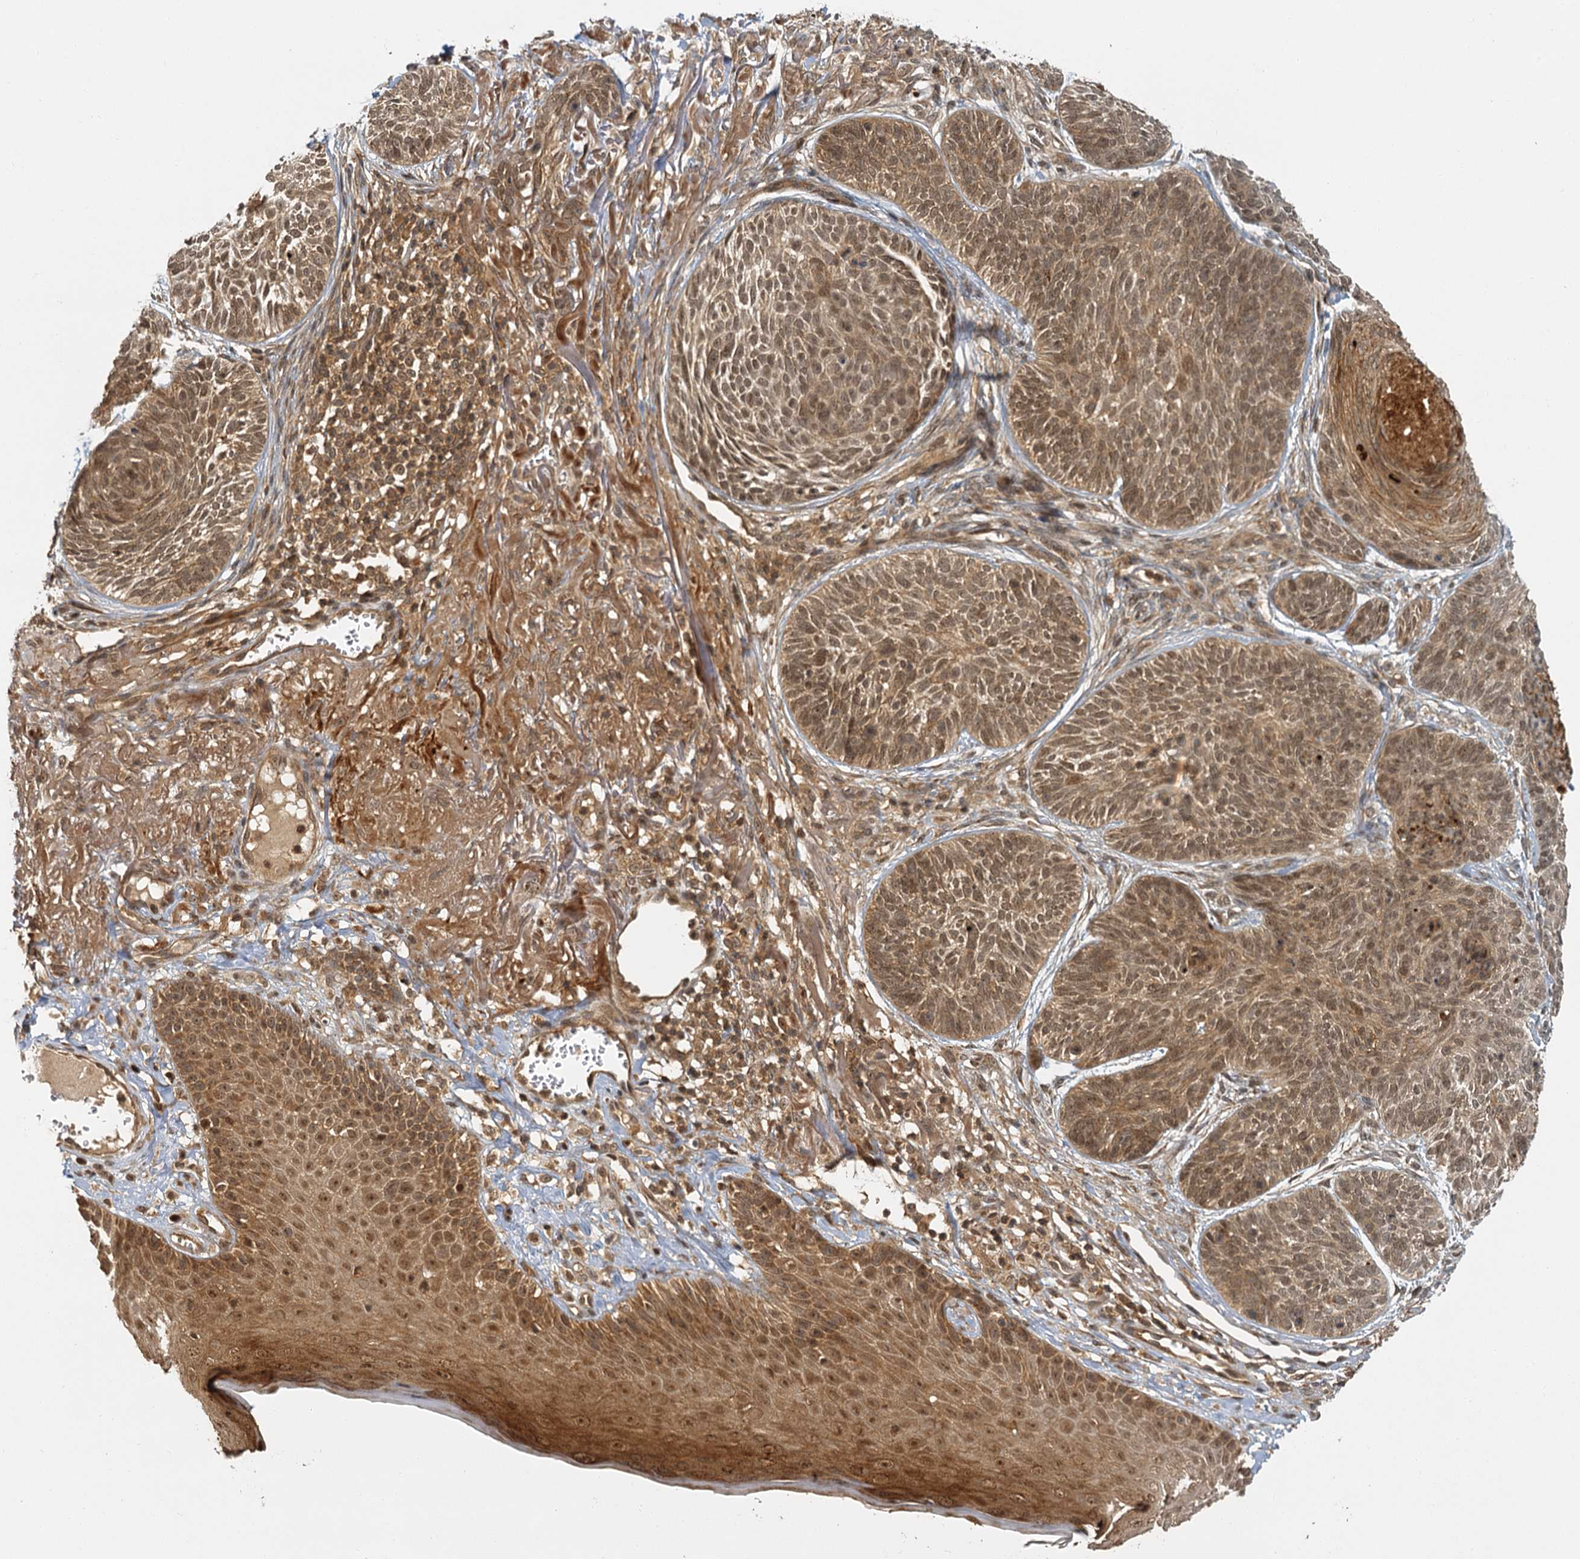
{"staining": {"intensity": "moderate", "quantity": ">75%", "location": "cytoplasmic/membranous,nuclear"}, "tissue": "skin cancer", "cell_type": "Tumor cells", "image_type": "cancer", "snomed": [{"axis": "morphology", "description": "Normal tissue, NOS"}, {"axis": "morphology", "description": "Basal cell carcinoma"}, {"axis": "topography", "description": "Skin"}], "caption": "Brown immunohistochemical staining in human basal cell carcinoma (skin) shows moderate cytoplasmic/membranous and nuclear expression in approximately >75% of tumor cells. Ihc stains the protein in brown and the nuclei are stained blue.", "gene": "ZNF549", "patient": {"sex": "male", "age": 66}}